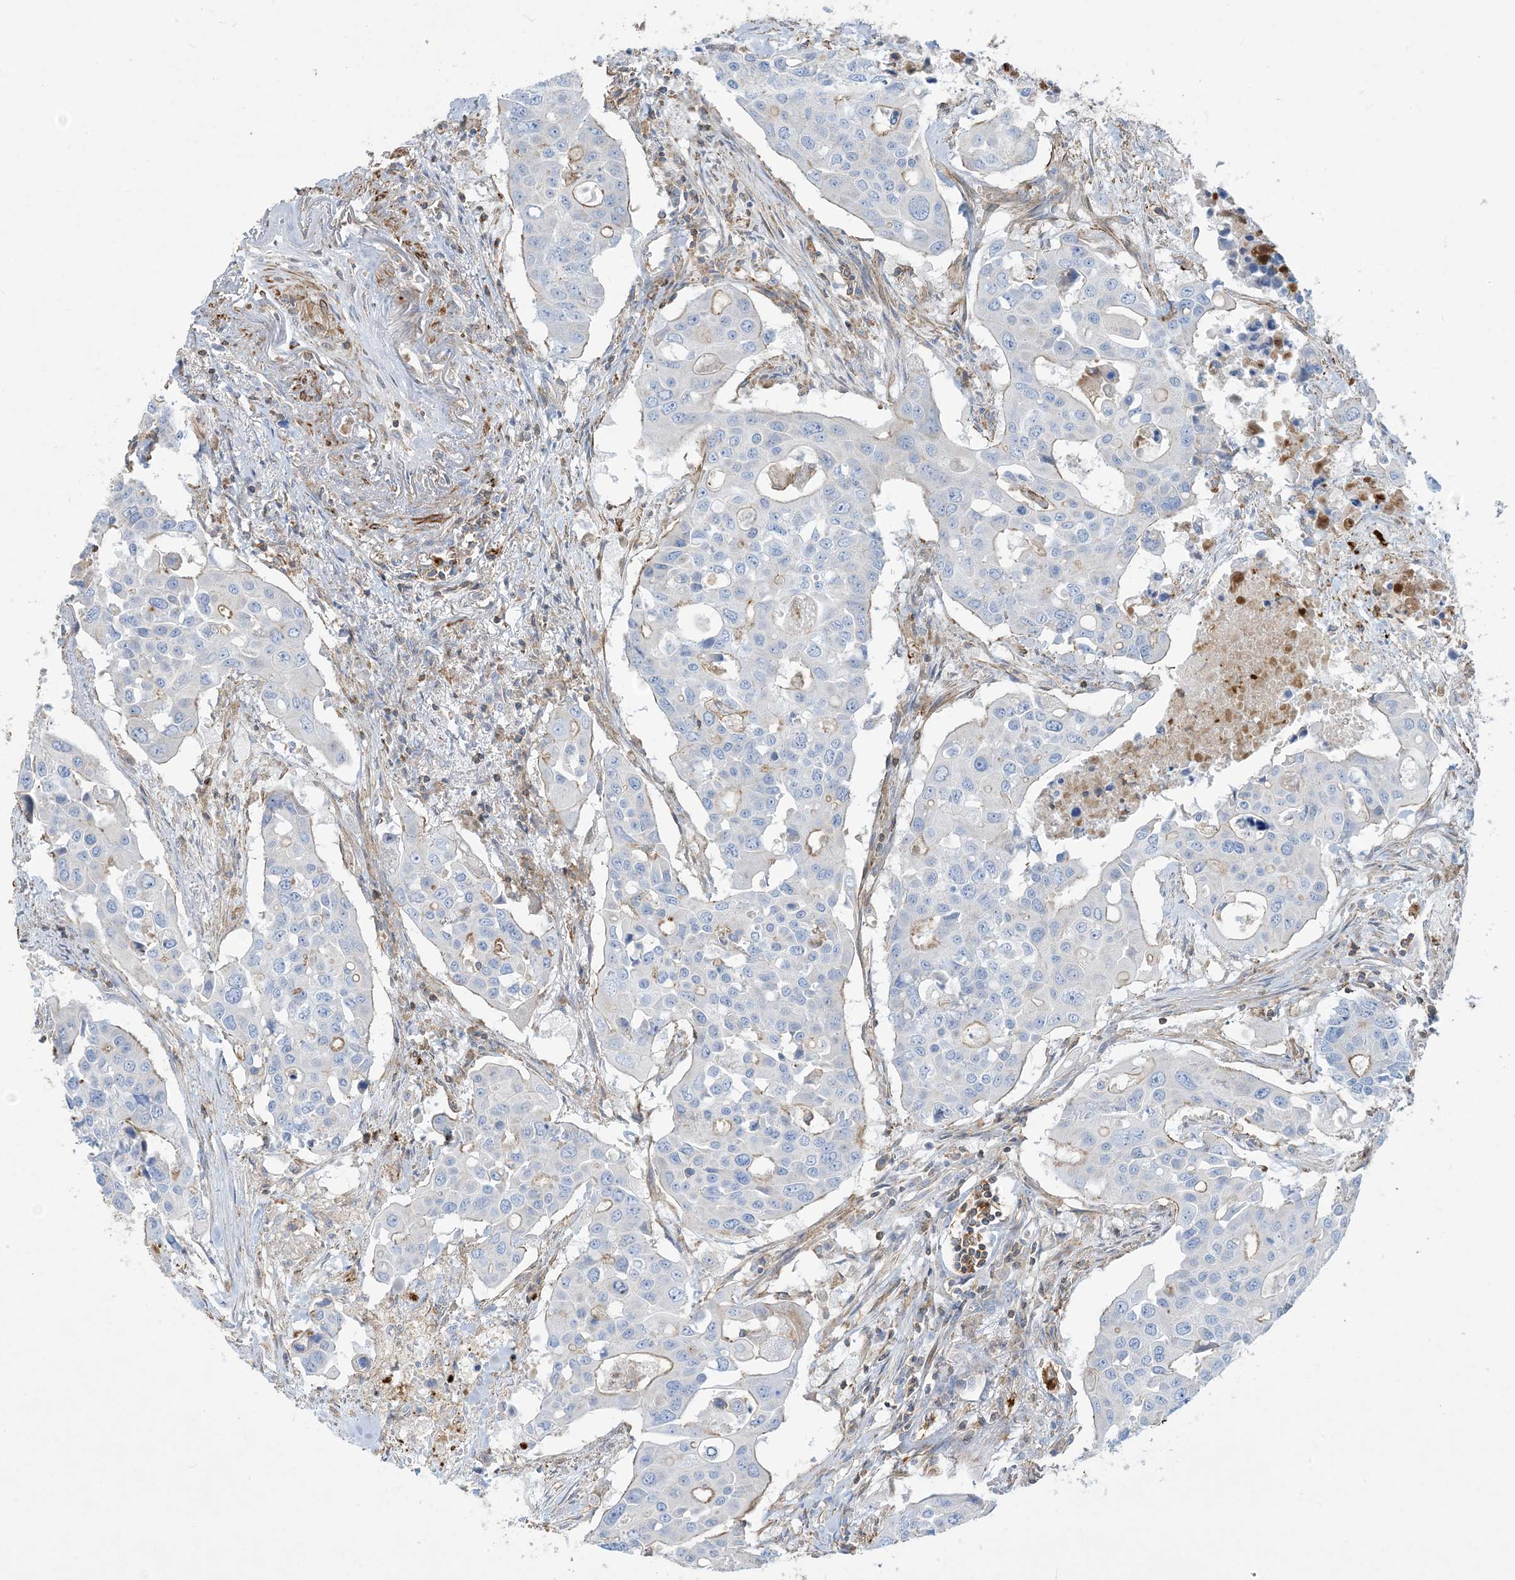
{"staining": {"intensity": "weak", "quantity": "<25%", "location": "cytoplasmic/membranous"}, "tissue": "colorectal cancer", "cell_type": "Tumor cells", "image_type": "cancer", "snomed": [{"axis": "morphology", "description": "Adenocarcinoma, NOS"}, {"axis": "topography", "description": "Colon"}], "caption": "A photomicrograph of human colorectal adenocarcinoma is negative for staining in tumor cells.", "gene": "GTF3C2", "patient": {"sex": "male", "age": 77}}